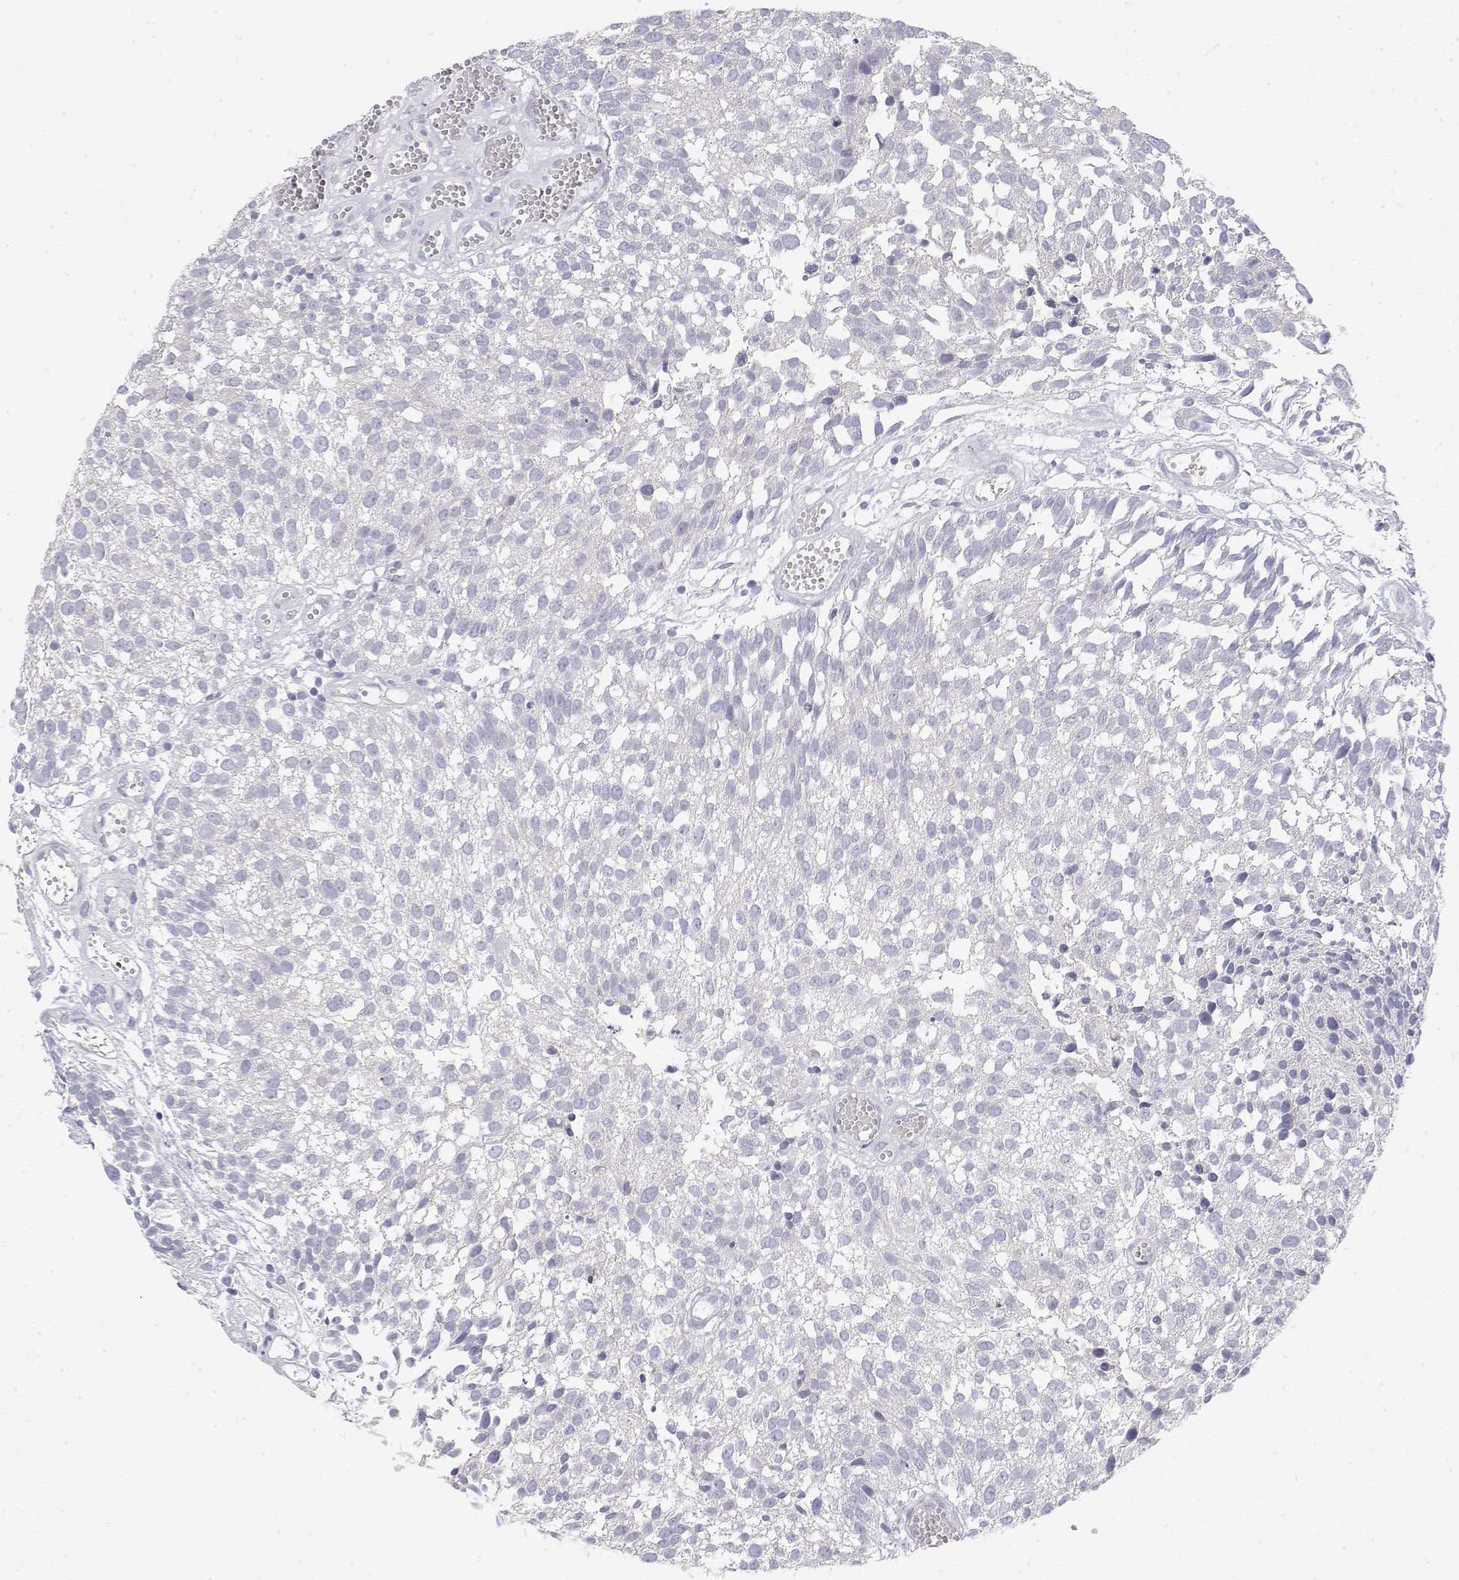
{"staining": {"intensity": "negative", "quantity": "none", "location": "none"}, "tissue": "urothelial cancer", "cell_type": "Tumor cells", "image_type": "cancer", "snomed": [{"axis": "morphology", "description": "Urothelial carcinoma, Low grade"}, {"axis": "topography", "description": "Urinary bladder"}], "caption": "DAB (3,3'-diaminobenzidine) immunohistochemical staining of human urothelial cancer exhibits no significant positivity in tumor cells.", "gene": "MISP", "patient": {"sex": "male", "age": 70}}